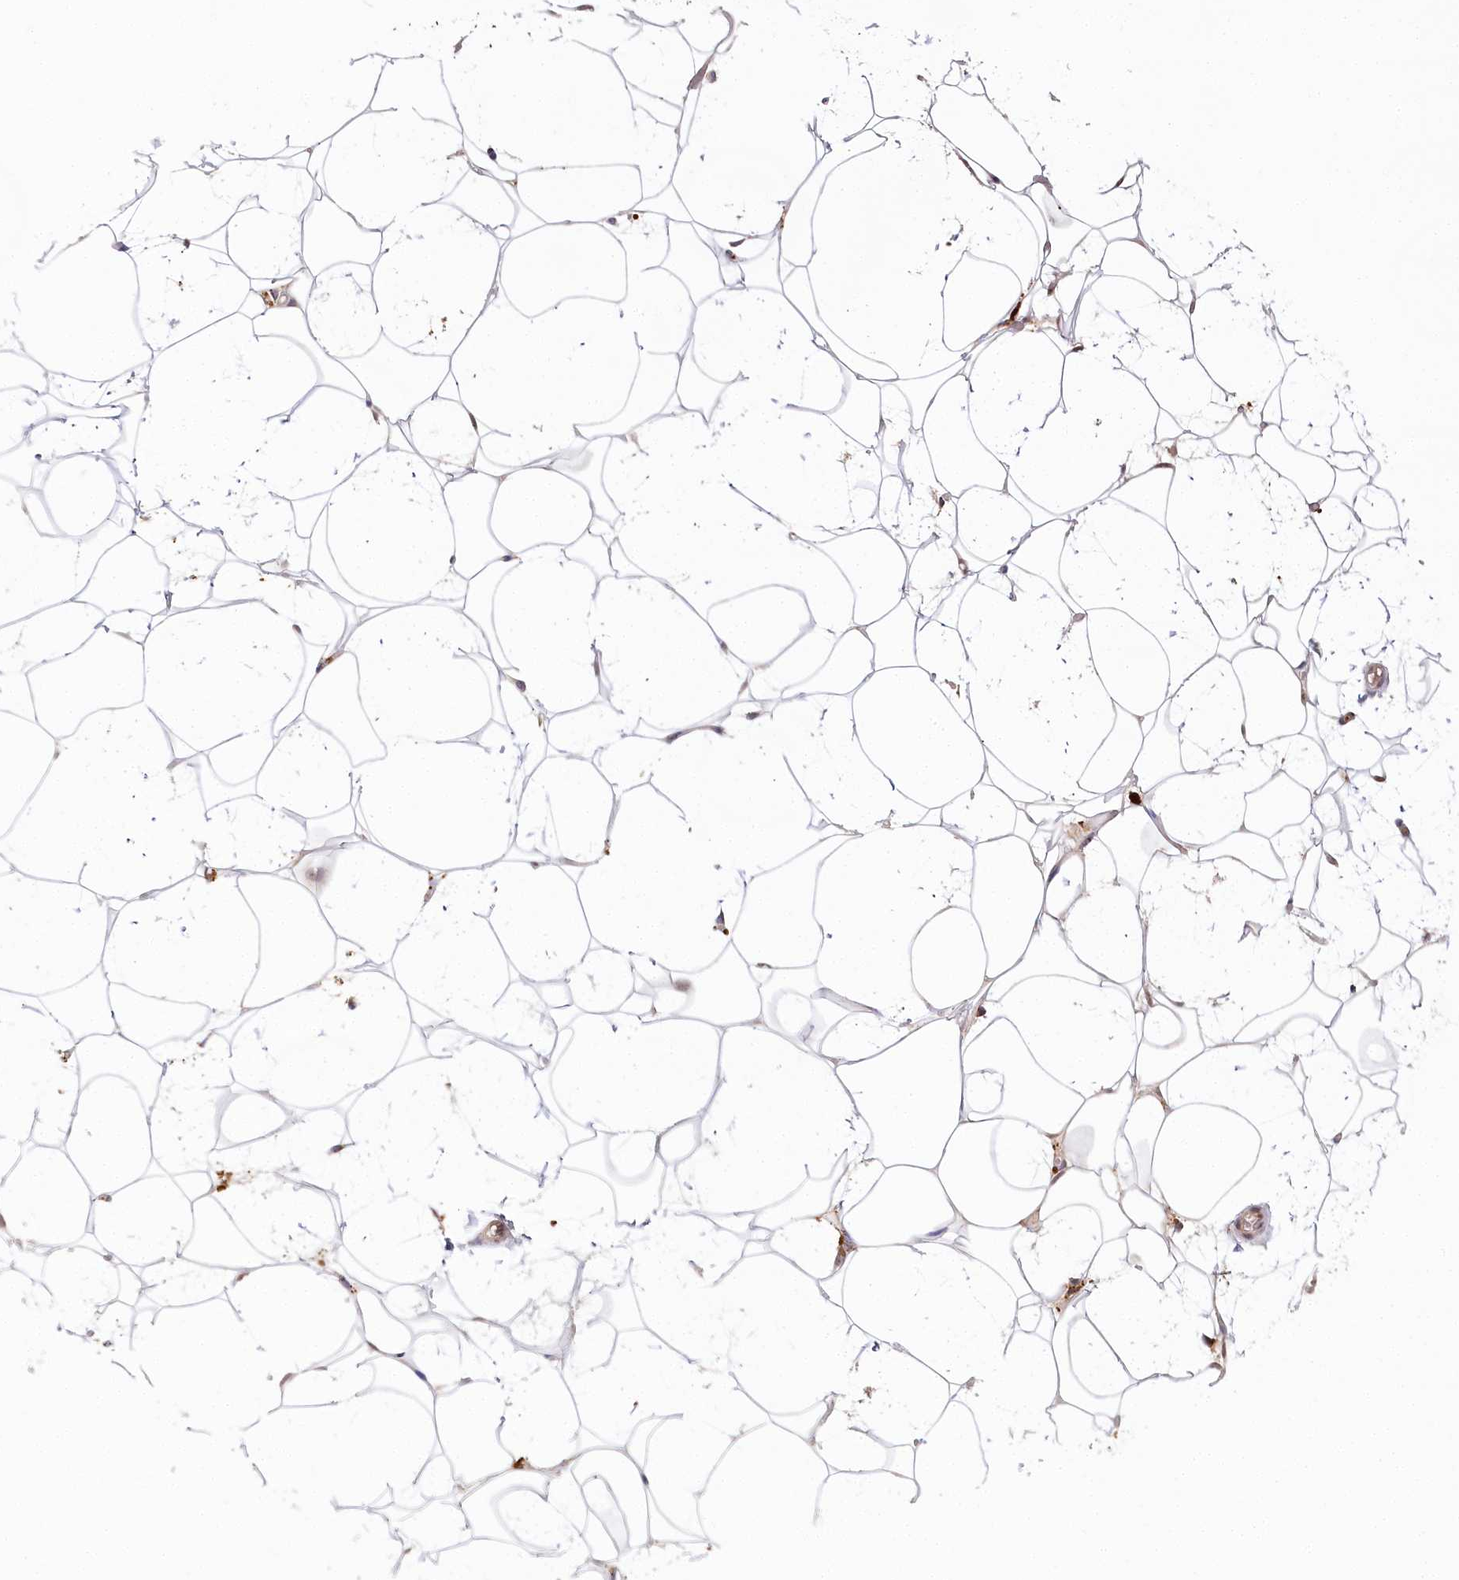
{"staining": {"intensity": "weak", "quantity": "25%-75%", "location": "nuclear"}, "tissue": "adipose tissue", "cell_type": "Adipocytes", "image_type": "normal", "snomed": [{"axis": "morphology", "description": "Normal tissue, NOS"}, {"axis": "topography", "description": "Breast"}], "caption": "High-magnification brightfield microscopy of benign adipose tissue stained with DAB (brown) and counterstained with hematoxylin (blue). adipocytes exhibit weak nuclear expression is seen in about25%-75% of cells.", "gene": "WDR36", "patient": {"sex": "female", "age": 26}}